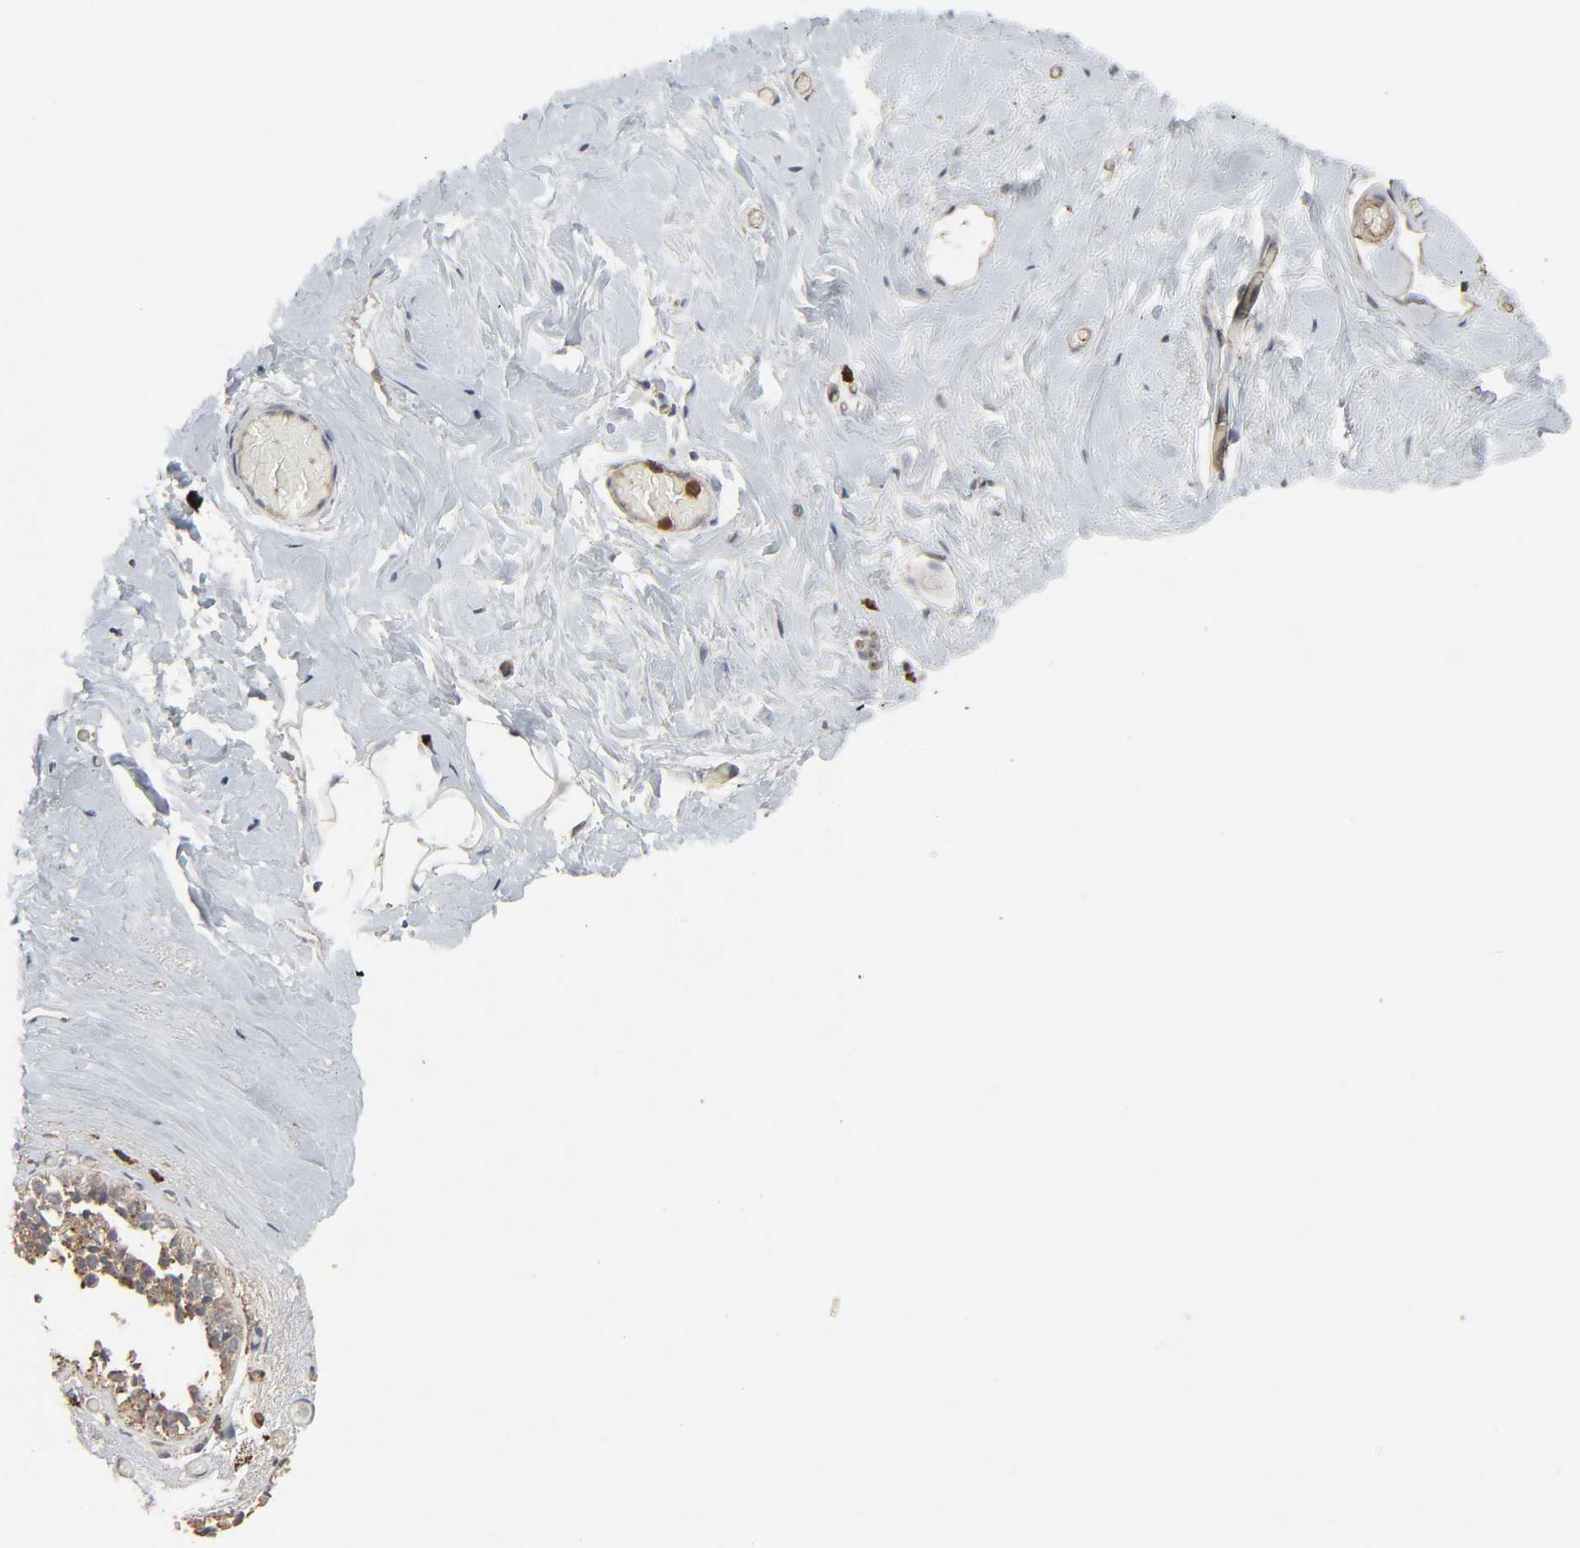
{"staining": {"intensity": "negative", "quantity": "none", "location": "none"}, "tissue": "breast", "cell_type": "Adipocytes", "image_type": "normal", "snomed": [{"axis": "morphology", "description": "Normal tissue, NOS"}, {"axis": "topography", "description": "Breast"}], "caption": "High power microscopy histopathology image of an immunohistochemistry (IHC) histopathology image of unremarkable breast, revealing no significant expression in adipocytes.", "gene": "ADCY4", "patient": {"sex": "female", "age": 75}}